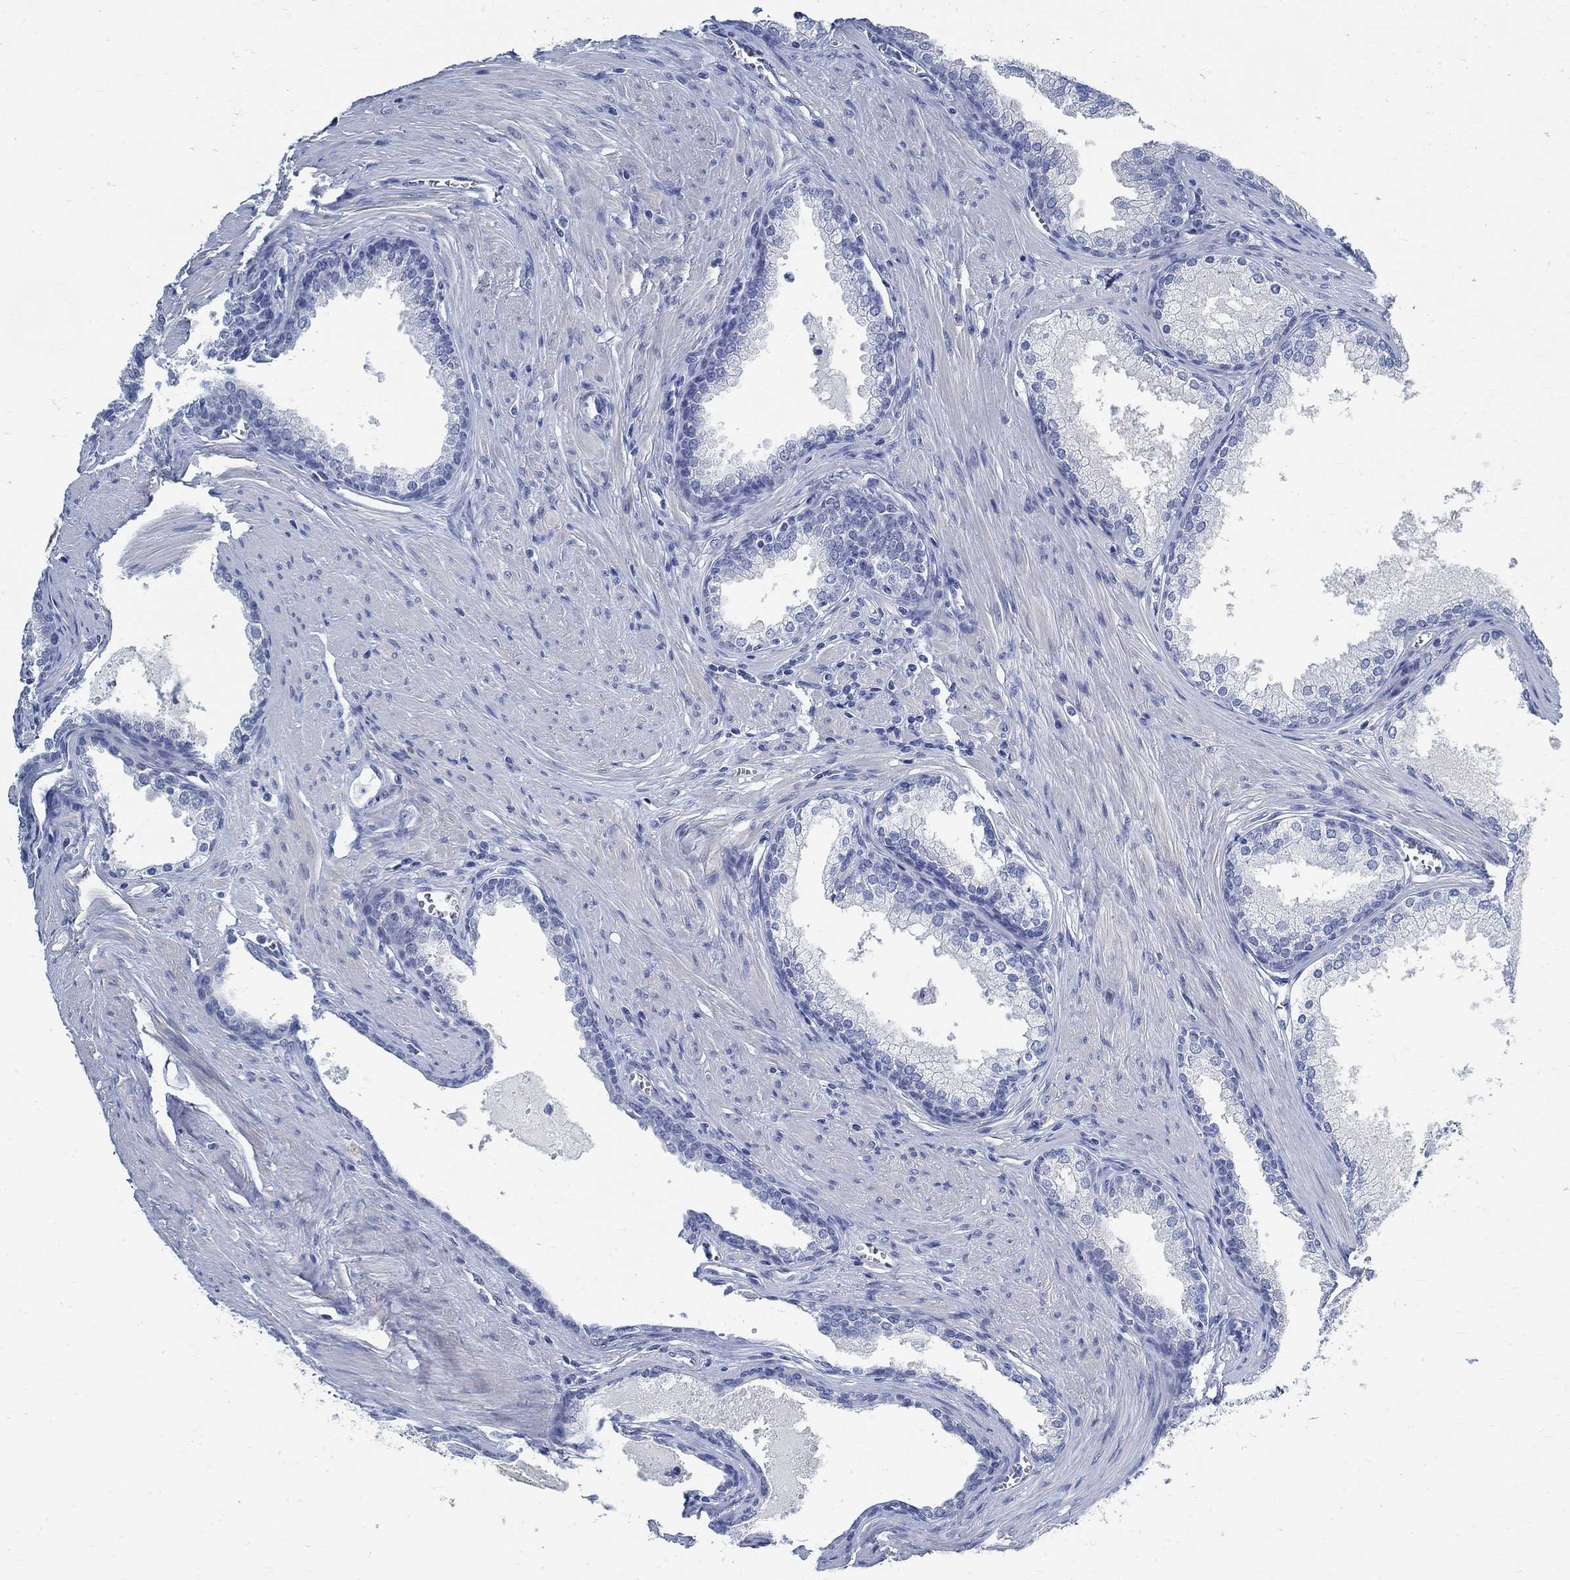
{"staining": {"intensity": "negative", "quantity": "none", "location": "none"}, "tissue": "prostate cancer", "cell_type": "Tumor cells", "image_type": "cancer", "snomed": [{"axis": "morphology", "description": "Adenocarcinoma, NOS"}, {"axis": "topography", "description": "Prostate"}], "caption": "There is no significant positivity in tumor cells of prostate cancer (adenocarcinoma). (DAB IHC, high magnification).", "gene": "RBM20", "patient": {"sex": "male", "age": 66}}